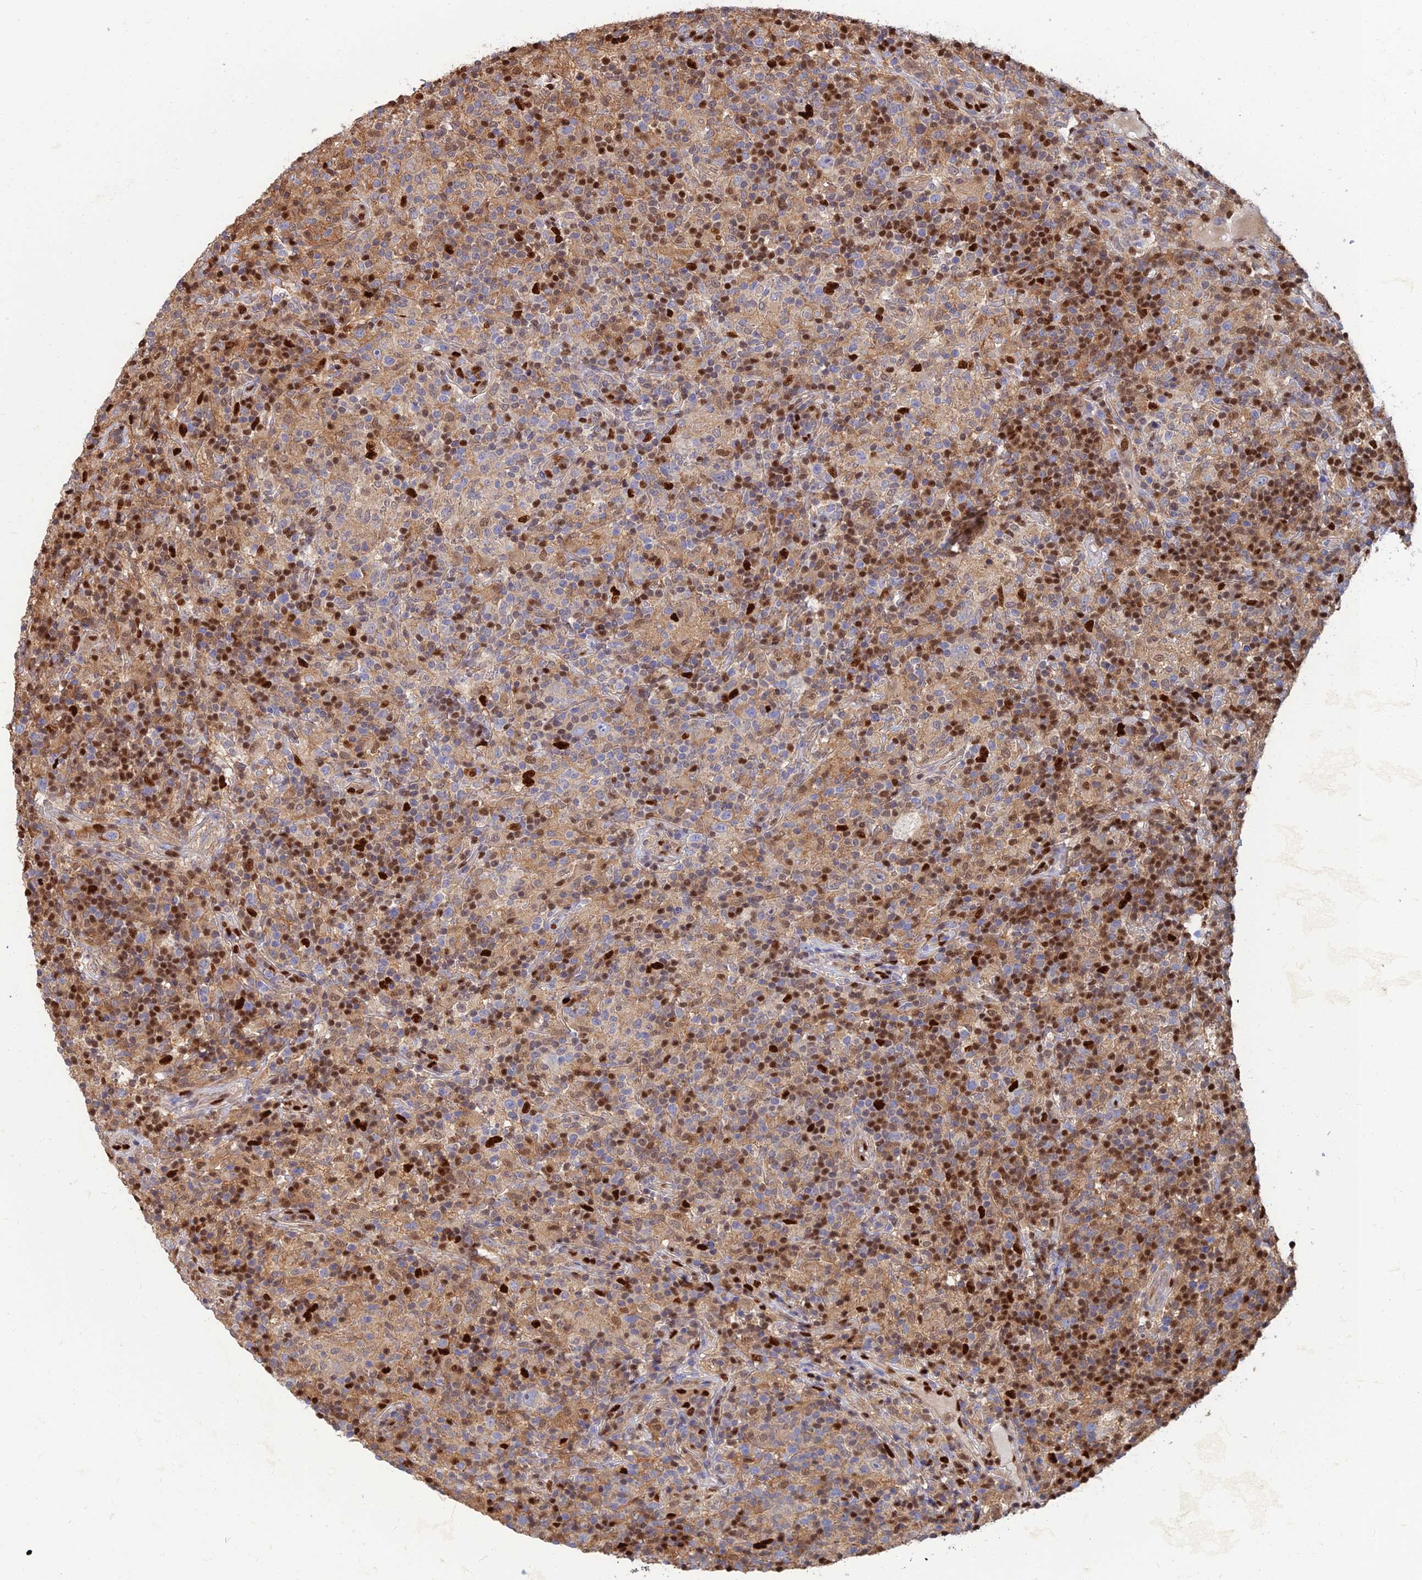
{"staining": {"intensity": "weak", "quantity": "<25%", "location": "cytoplasmic/membranous"}, "tissue": "lymphoma", "cell_type": "Tumor cells", "image_type": "cancer", "snomed": [{"axis": "morphology", "description": "Hodgkin's disease, NOS"}, {"axis": "topography", "description": "Lymph node"}], "caption": "The immunohistochemistry micrograph has no significant staining in tumor cells of Hodgkin's disease tissue.", "gene": "DNPEP", "patient": {"sex": "male", "age": 70}}